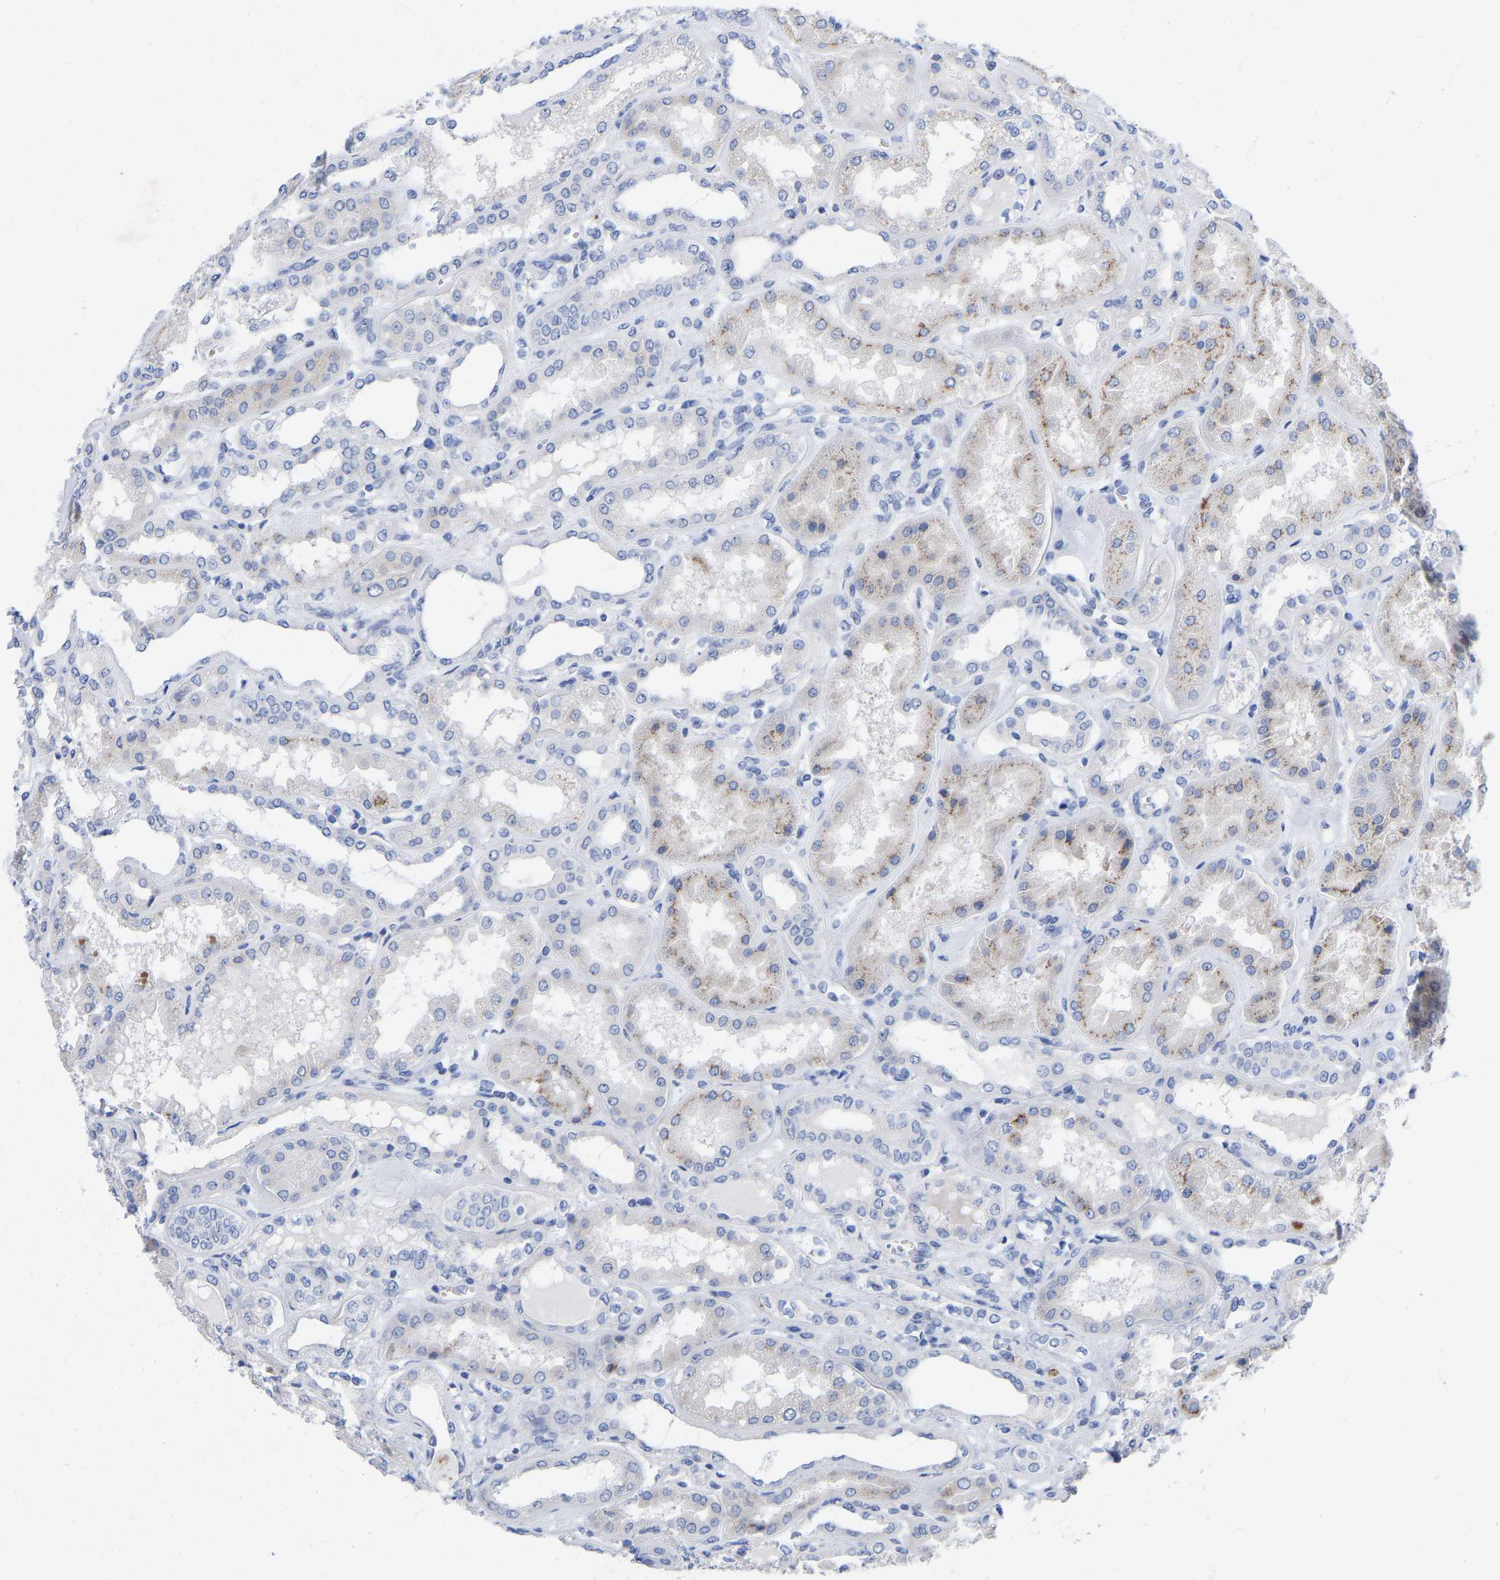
{"staining": {"intensity": "negative", "quantity": "none", "location": "none"}, "tissue": "kidney", "cell_type": "Cells in glomeruli", "image_type": "normal", "snomed": [{"axis": "morphology", "description": "Normal tissue, NOS"}, {"axis": "topography", "description": "Kidney"}], "caption": "There is no significant expression in cells in glomeruli of kidney. (IHC, brightfield microscopy, high magnification).", "gene": "STRIP2", "patient": {"sex": "female", "age": 56}}